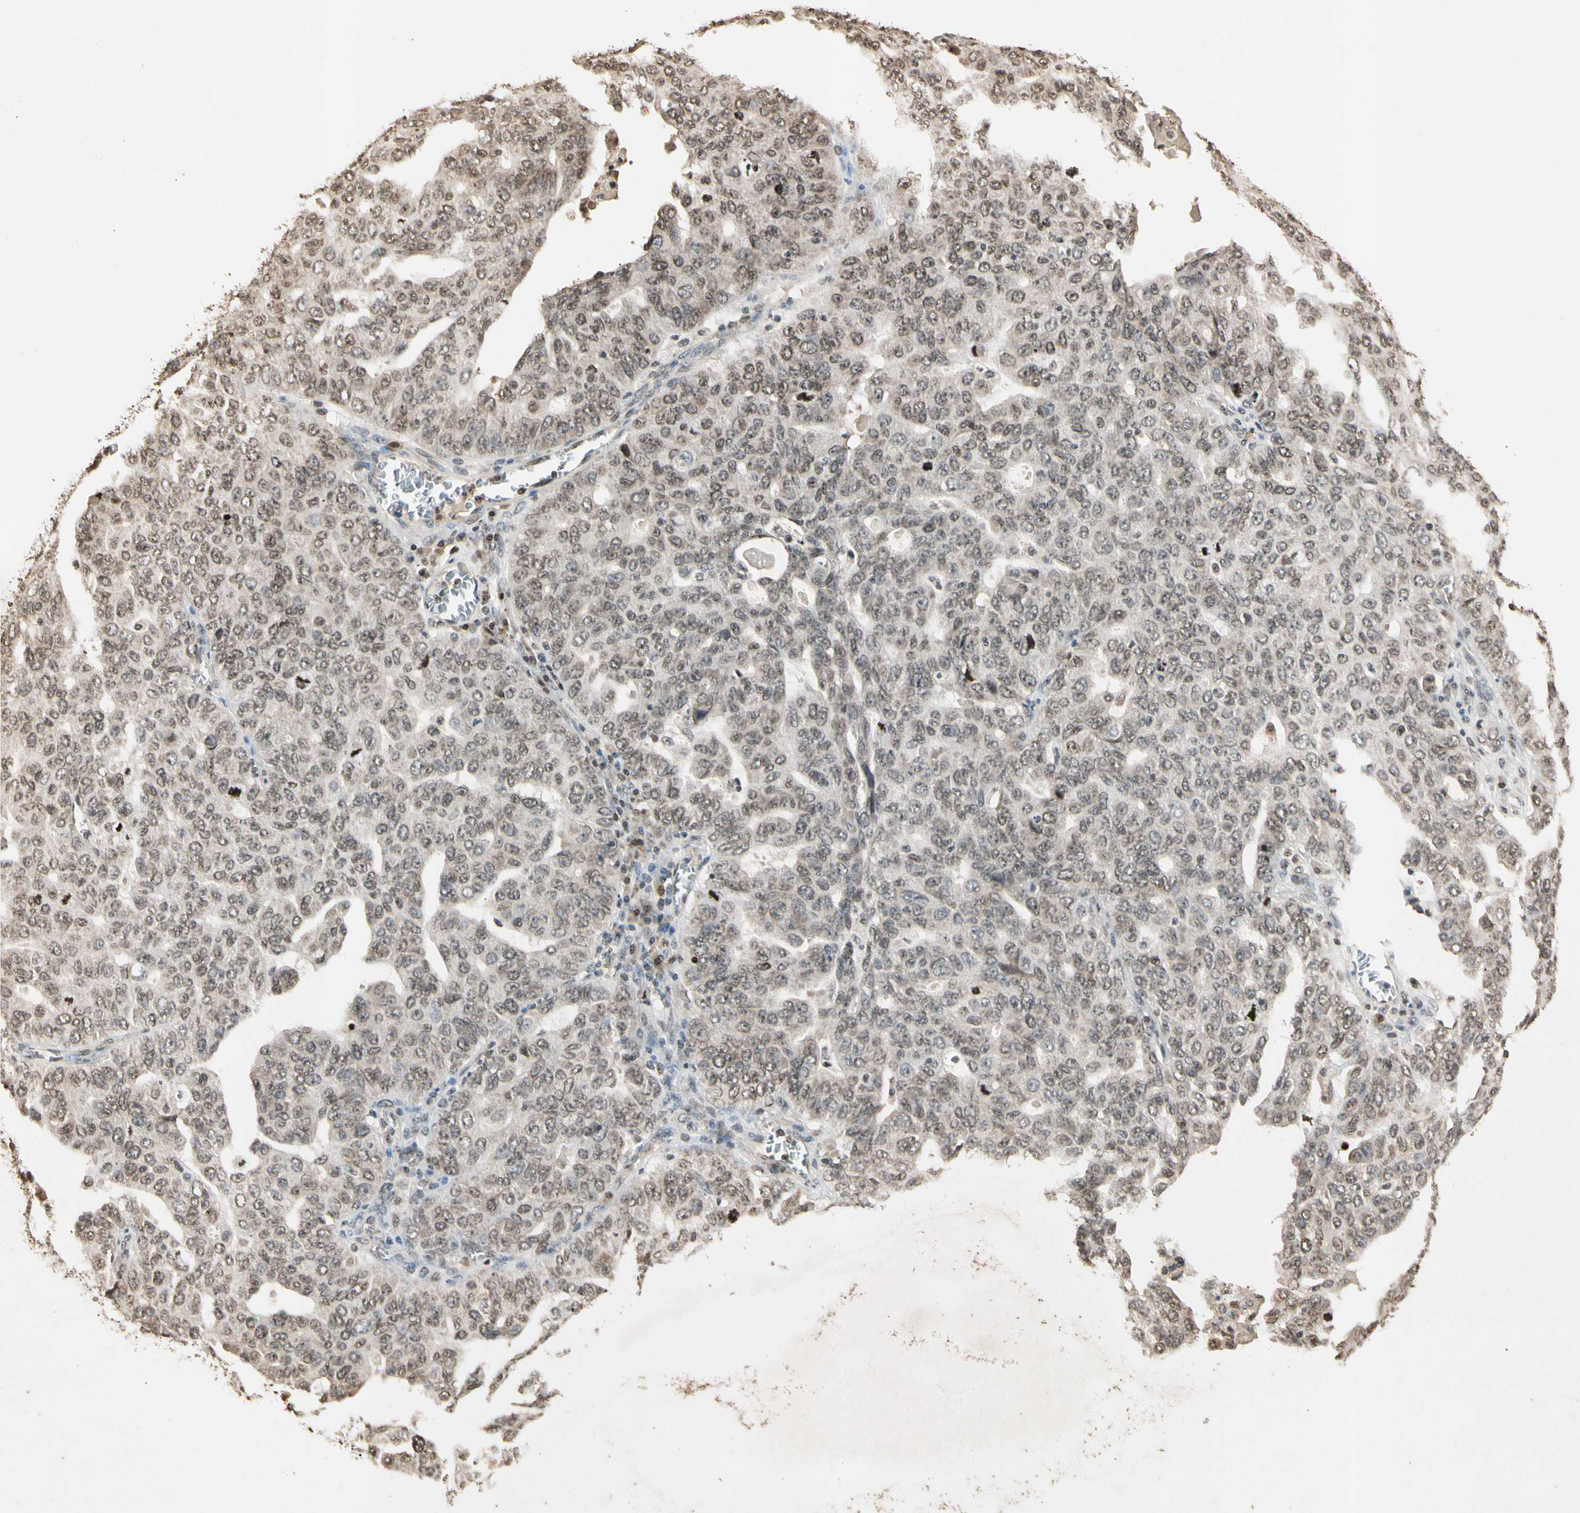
{"staining": {"intensity": "weak", "quantity": "25%-75%", "location": "cytoplasmic/membranous,nuclear"}, "tissue": "ovarian cancer", "cell_type": "Tumor cells", "image_type": "cancer", "snomed": [{"axis": "morphology", "description": "Carcinoma, endometroid"}, {"axis": "topography", "description": "Ovary"}], "caption": "Protein expression analysis of ovarian cancer (endometroid carcinoma) demonstrates weak cytoplasmic/membranous and nuclear expression in about 25%-75% of tumor cells.", "gene": "TOP1", "patient": {"sex": "female", "age": 62}}